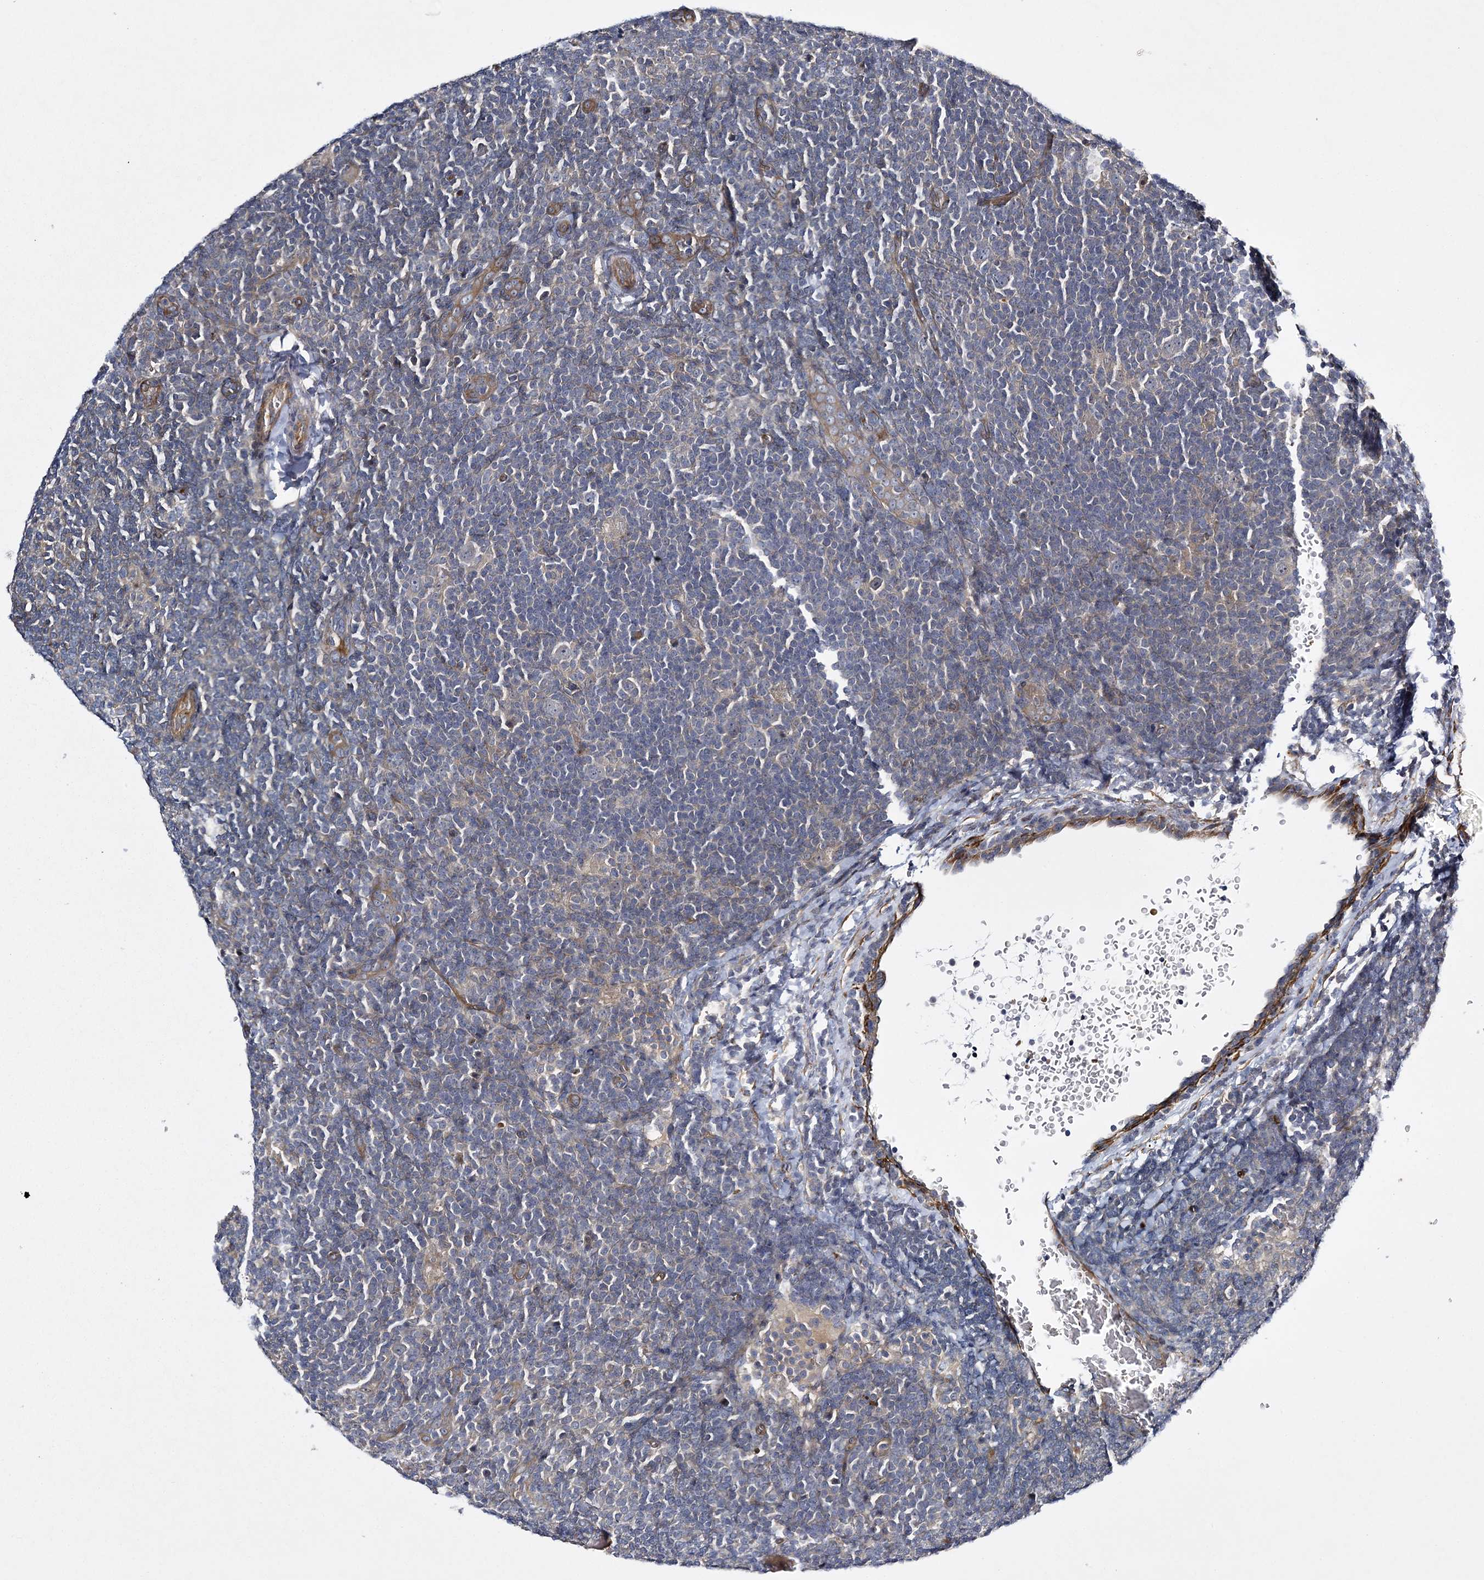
{"staining": {"intensity": "negative", "quantity": "none", "location": "none"}, "tissue": "lymphoma", "cell_type": "Tumor cells", "image_type": "cancer", "snomed": [{"axis": "morphology", "description": "Hodgkin's disease, NOS"}, {"axis": "topography", "description": "Lymph node"}], "caption": "Protein analysis of Hodgkin's disease shows no significant positivity in tumor cells.", "gene": "CALN1", "patient": {"sex": "female", "age": 57}}